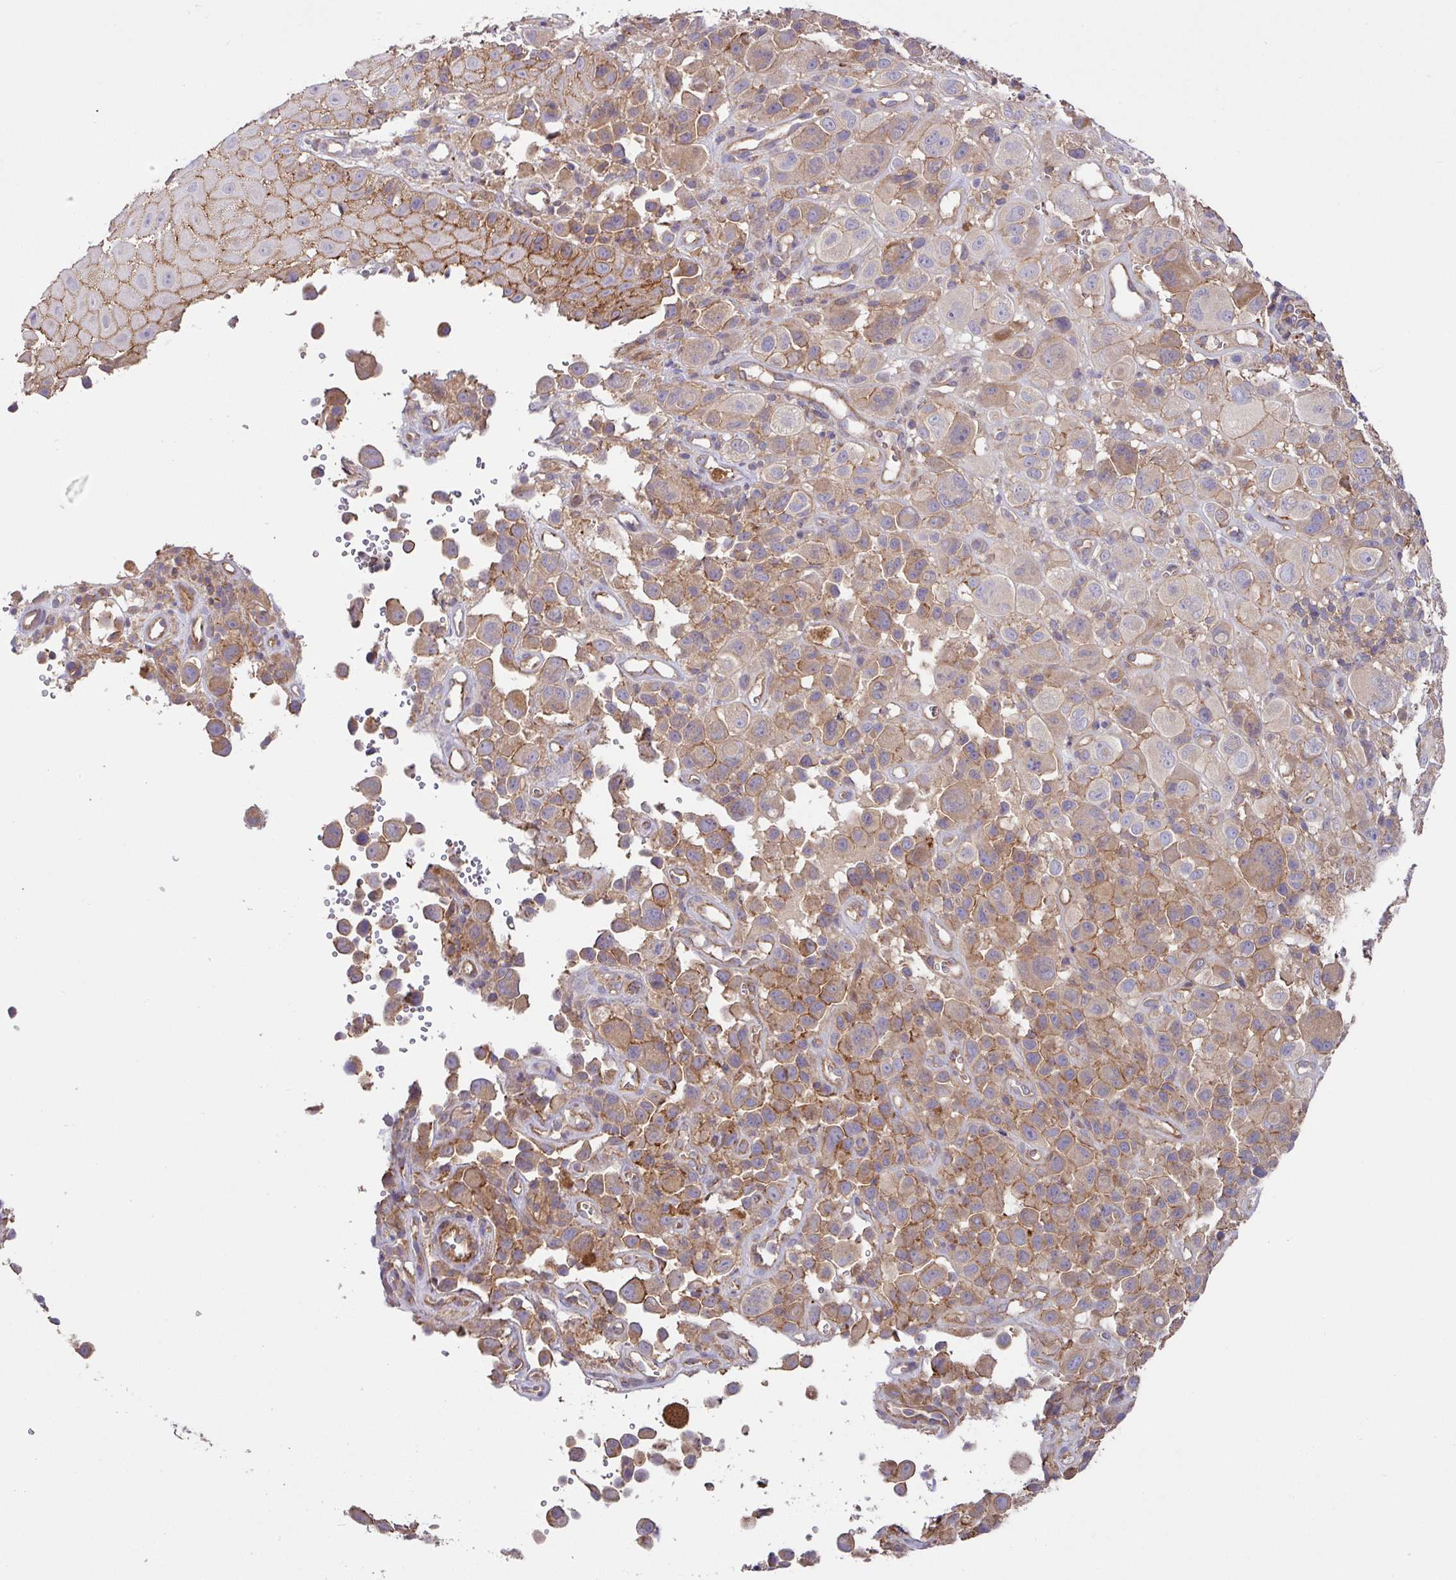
{"staining": {"intensity": "weak", "quantity": "25%-75%", "location": "cytoplasmic/membranous"}, "tissue": "melanoma", "cell_type": "Tumor cells", "image_type": "cancer", "snomed": [{"axis": "morphology", "description": "Malignant melanoma, NOS"}, {"axis": "topography", "description": "Skin of trunk"}], "caption": "Malignant melanoma stained for a protein (brown) shows weak cytoplasmic/membranous positive expression in approximately 25%-75% of tumor cells.", "gene": "RIC1", "patient": {"sex": "male", "age": 71}}